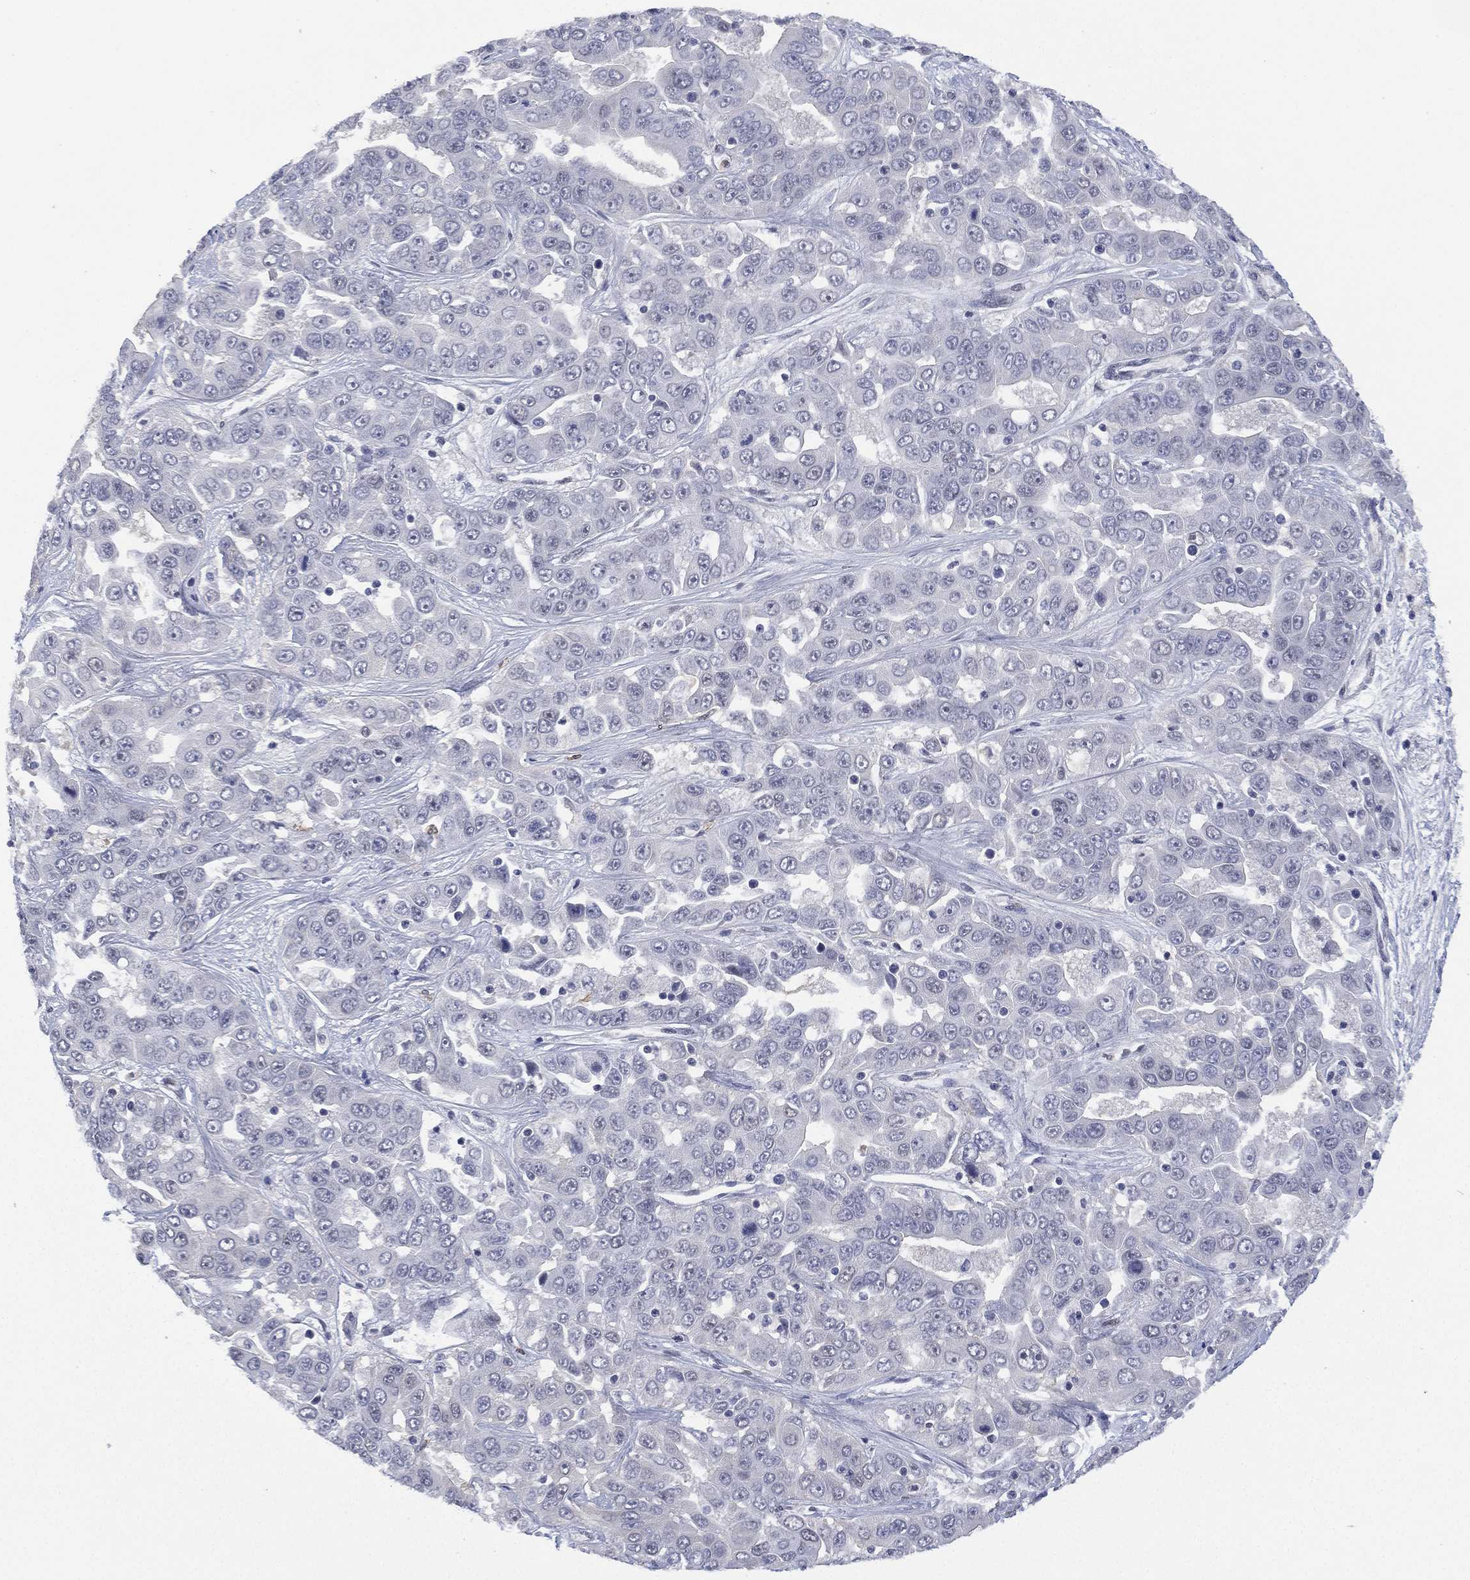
{"staining": {"intensity": "negative", "quantity": "none", "location": "none"}, "tissue": "liver cancer", "cell_type": "Tumor cells", "image_type": "cancer", "snomed": [{"axis": "morphology", "description": "Cholangiocarcinoma"}, {"axis": "topography", "description": "Liver"}], "caption": "This is an immunohistochemistry (IHC) photomicrograph of cholangiocarcinoma (liver). There is no staining in tumor cells.", "gene": "ZNF711", "patient": {"sex": "female", "age": 52}}